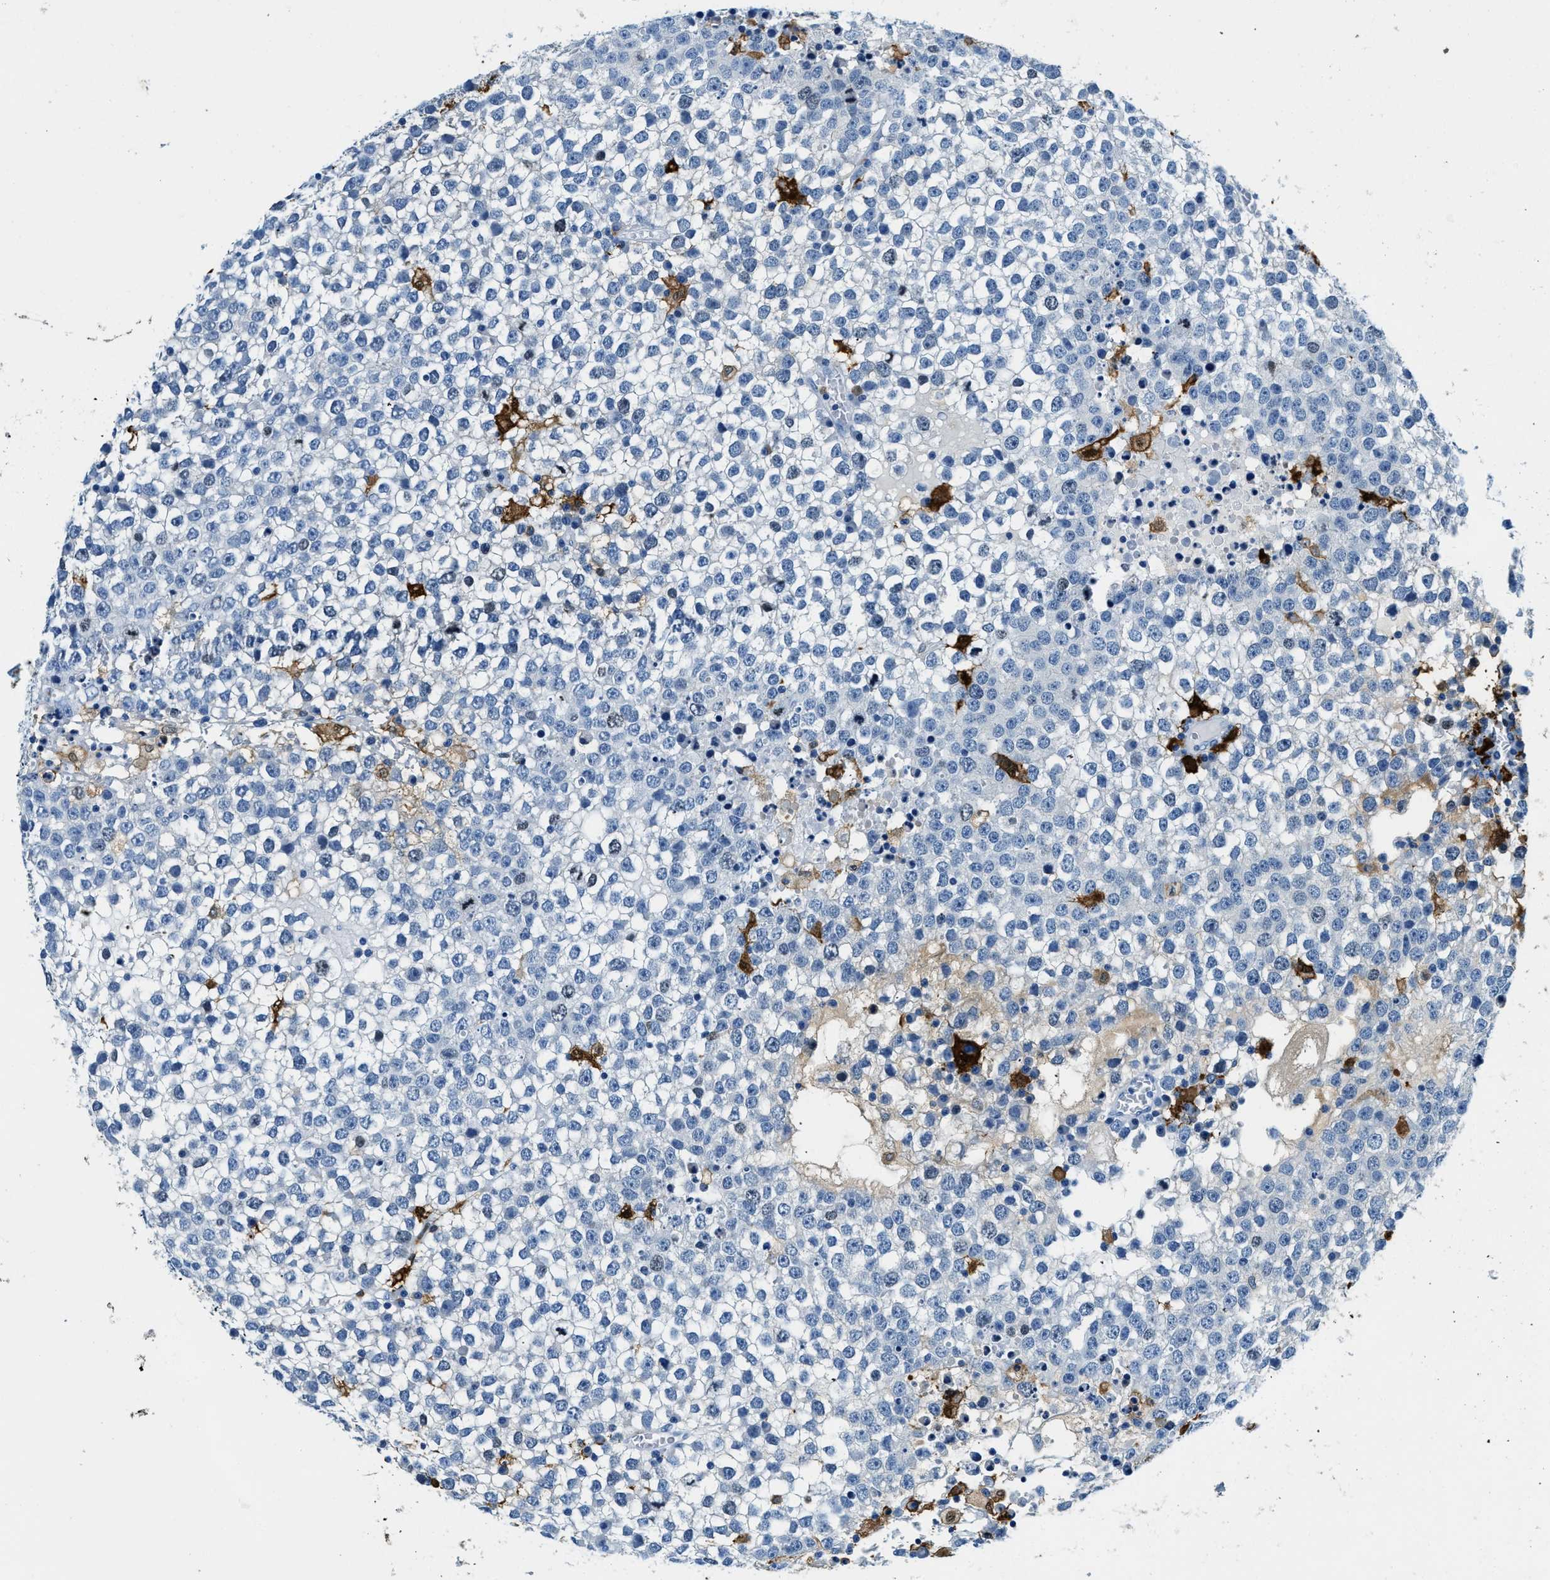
{"staining": {"intensity": "negative", "quantity": "none", "location": "none"}, "tissue": "testis cancer", "cell_type": "Tumor cells", "image_type": "cancer", "snomed": [{"axis": "morphology", "description": "Seminoma, NOS"}, {"axis": "topography", "description": "Testis"}], "caption": "Image shows no significant protein staining in tumor cells of testis cancer (seminoma).", "gene": "CAPG", "patient": {"sex": "male", "age": 65}}